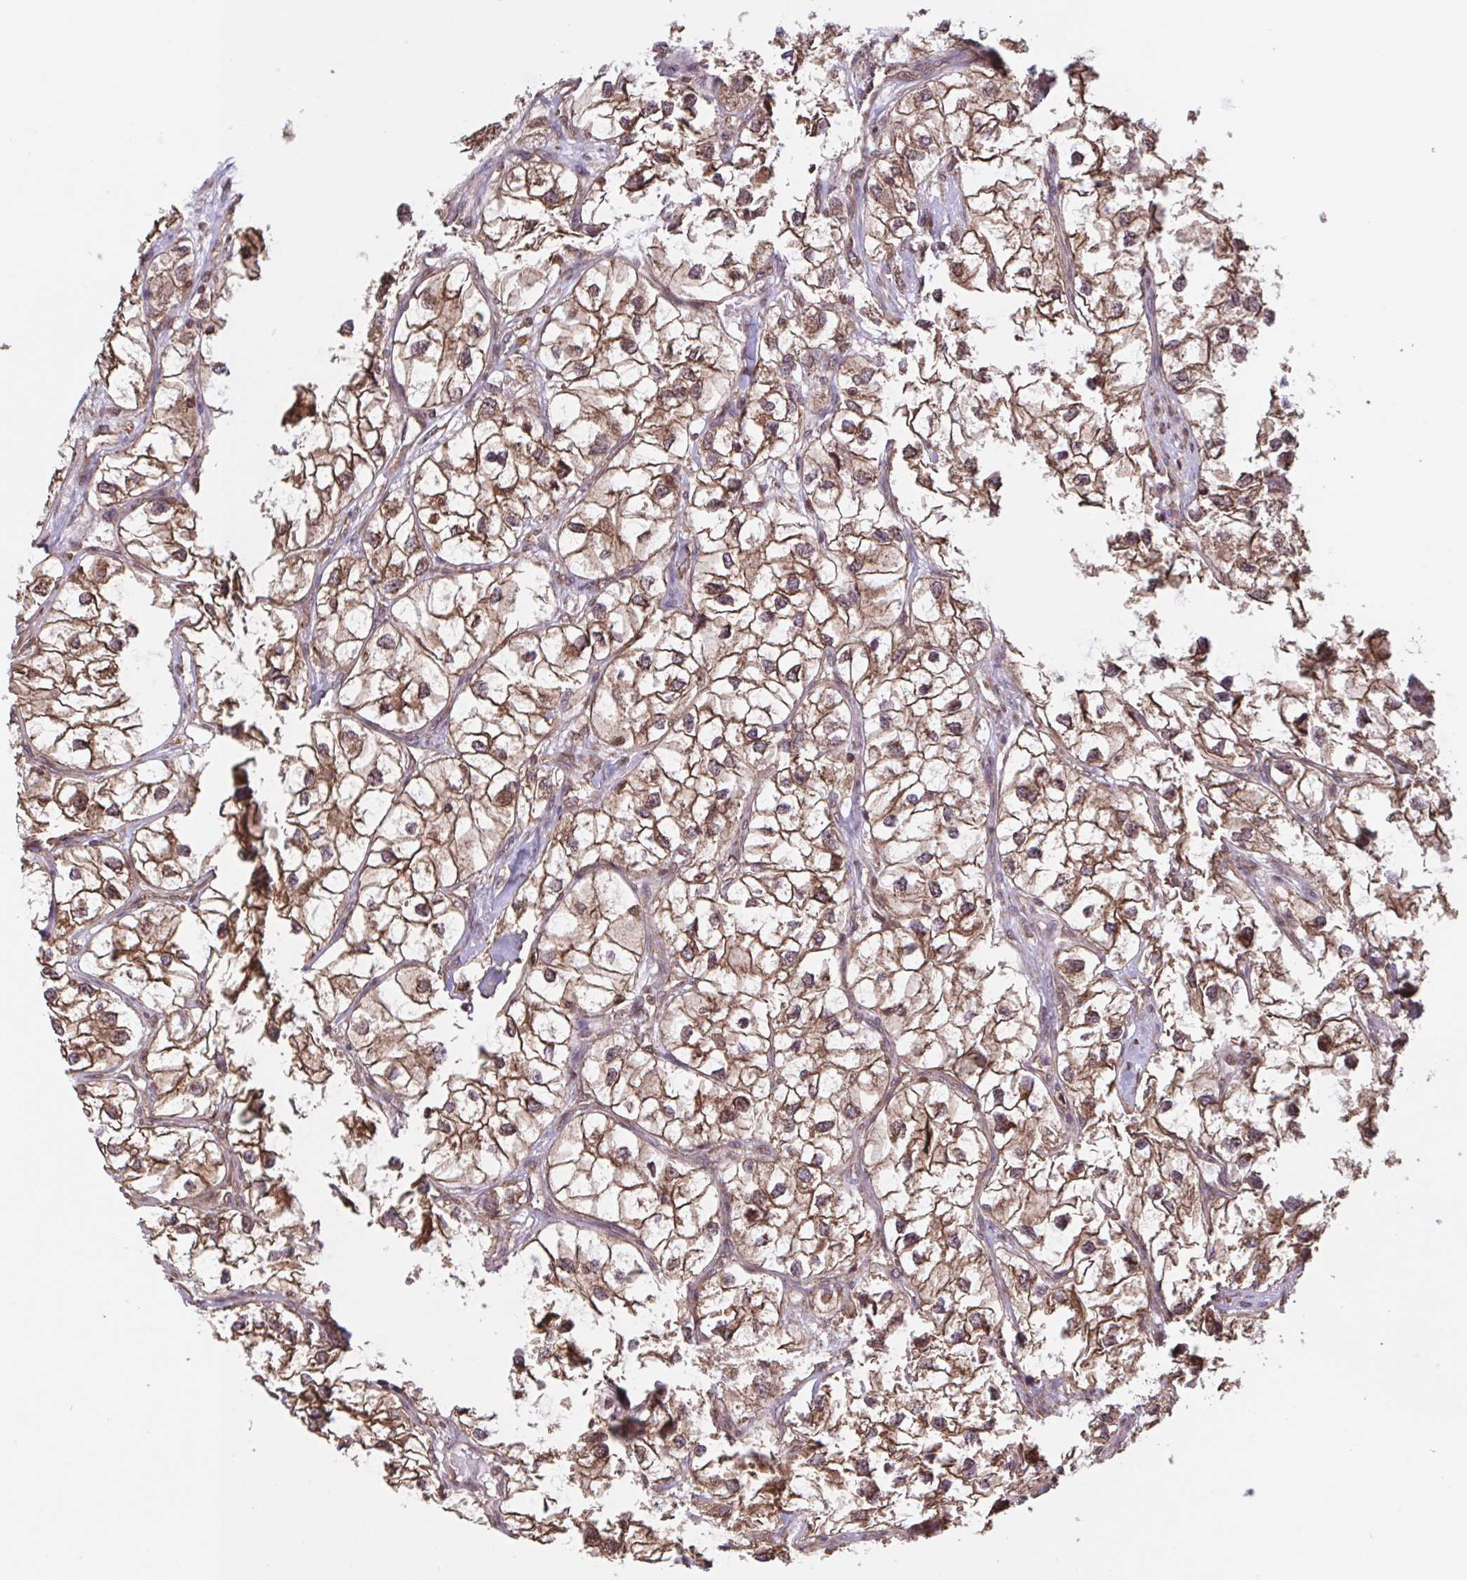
{"staining": {"intensity": "moderate", "quantity": ">75%", "location": "cytoplasmic/membranous,nuclear"}, "tissue": "renal cancer", "cell_type": "Tumor cells", "image_type": "cancer", "snomed": [{"axis": "morphology", "description": "Adenocarcinoma, NOS"}, {"axis": "topography", "description": "Kidney"}], "caption": "Renal cancer (adenocarcinoma) stained with a brown dye demonstrates moderate cytoplasmic/membranous and nuclear positive positivity in about >75% of tumor cells.", "gene": "SEC63", "patient": {"sex": "male", "age": 59}}